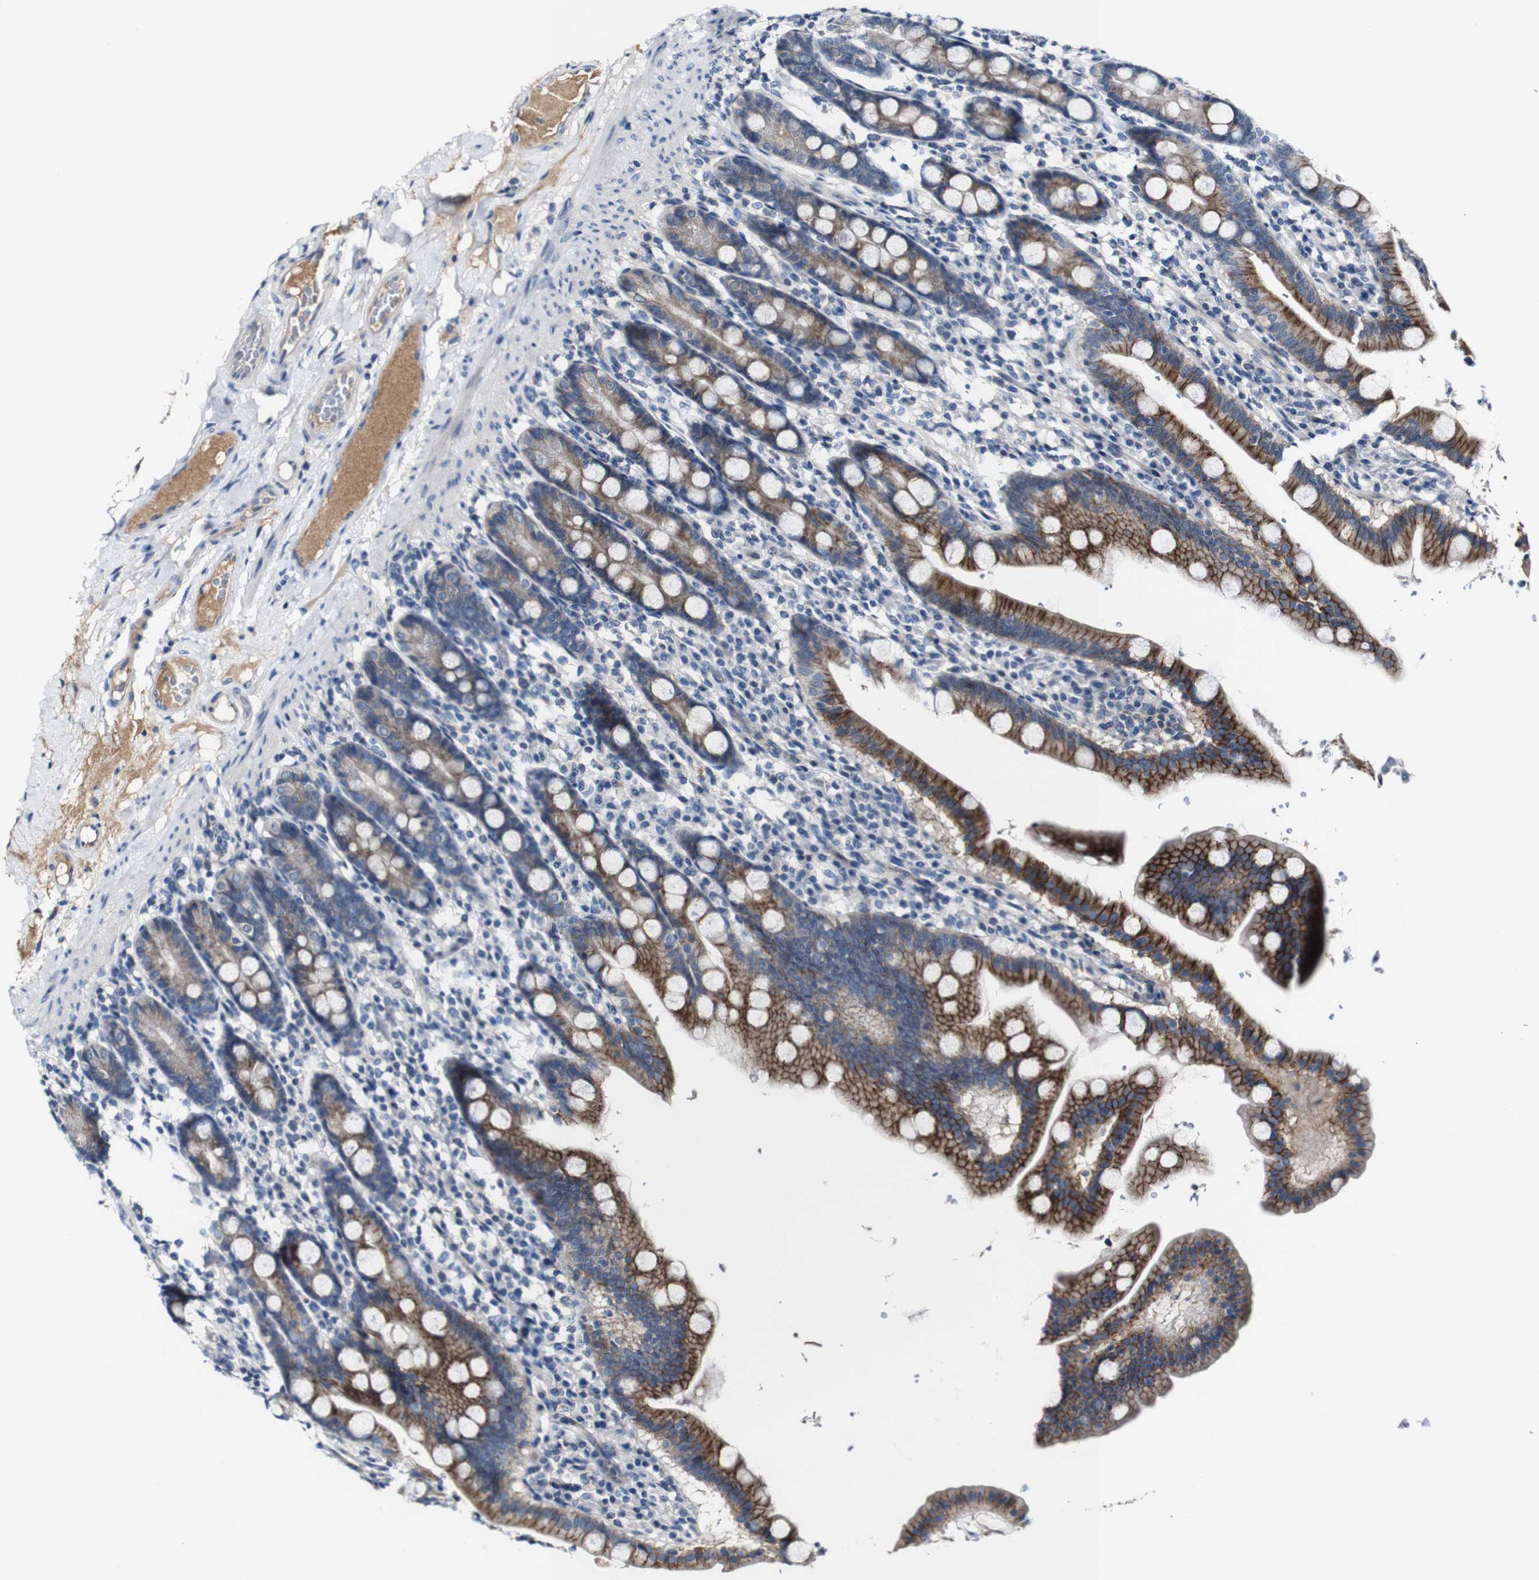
{"staining": {"intensity": "moderate", "quantity": ">75%", "location": "cytoplasmic/membranous"}, "tissue": "duodenum", "cell_type": "Glandular cells", "image_type": "normal", "snomed": [{"axis": "morphology", "description": "Normal tissue, NOS"}, {"axis": "topography", "description": "Duodenum"}], "caption": "This image shows immunohistochemistry (IHC) staining of normal duodenum, with medium moderate cytoplasmic/membranous positivity in approximately >75% of glandular cells.", "gene": "GRAMD1A", "patient": {"sex": "male", "age": 50}}